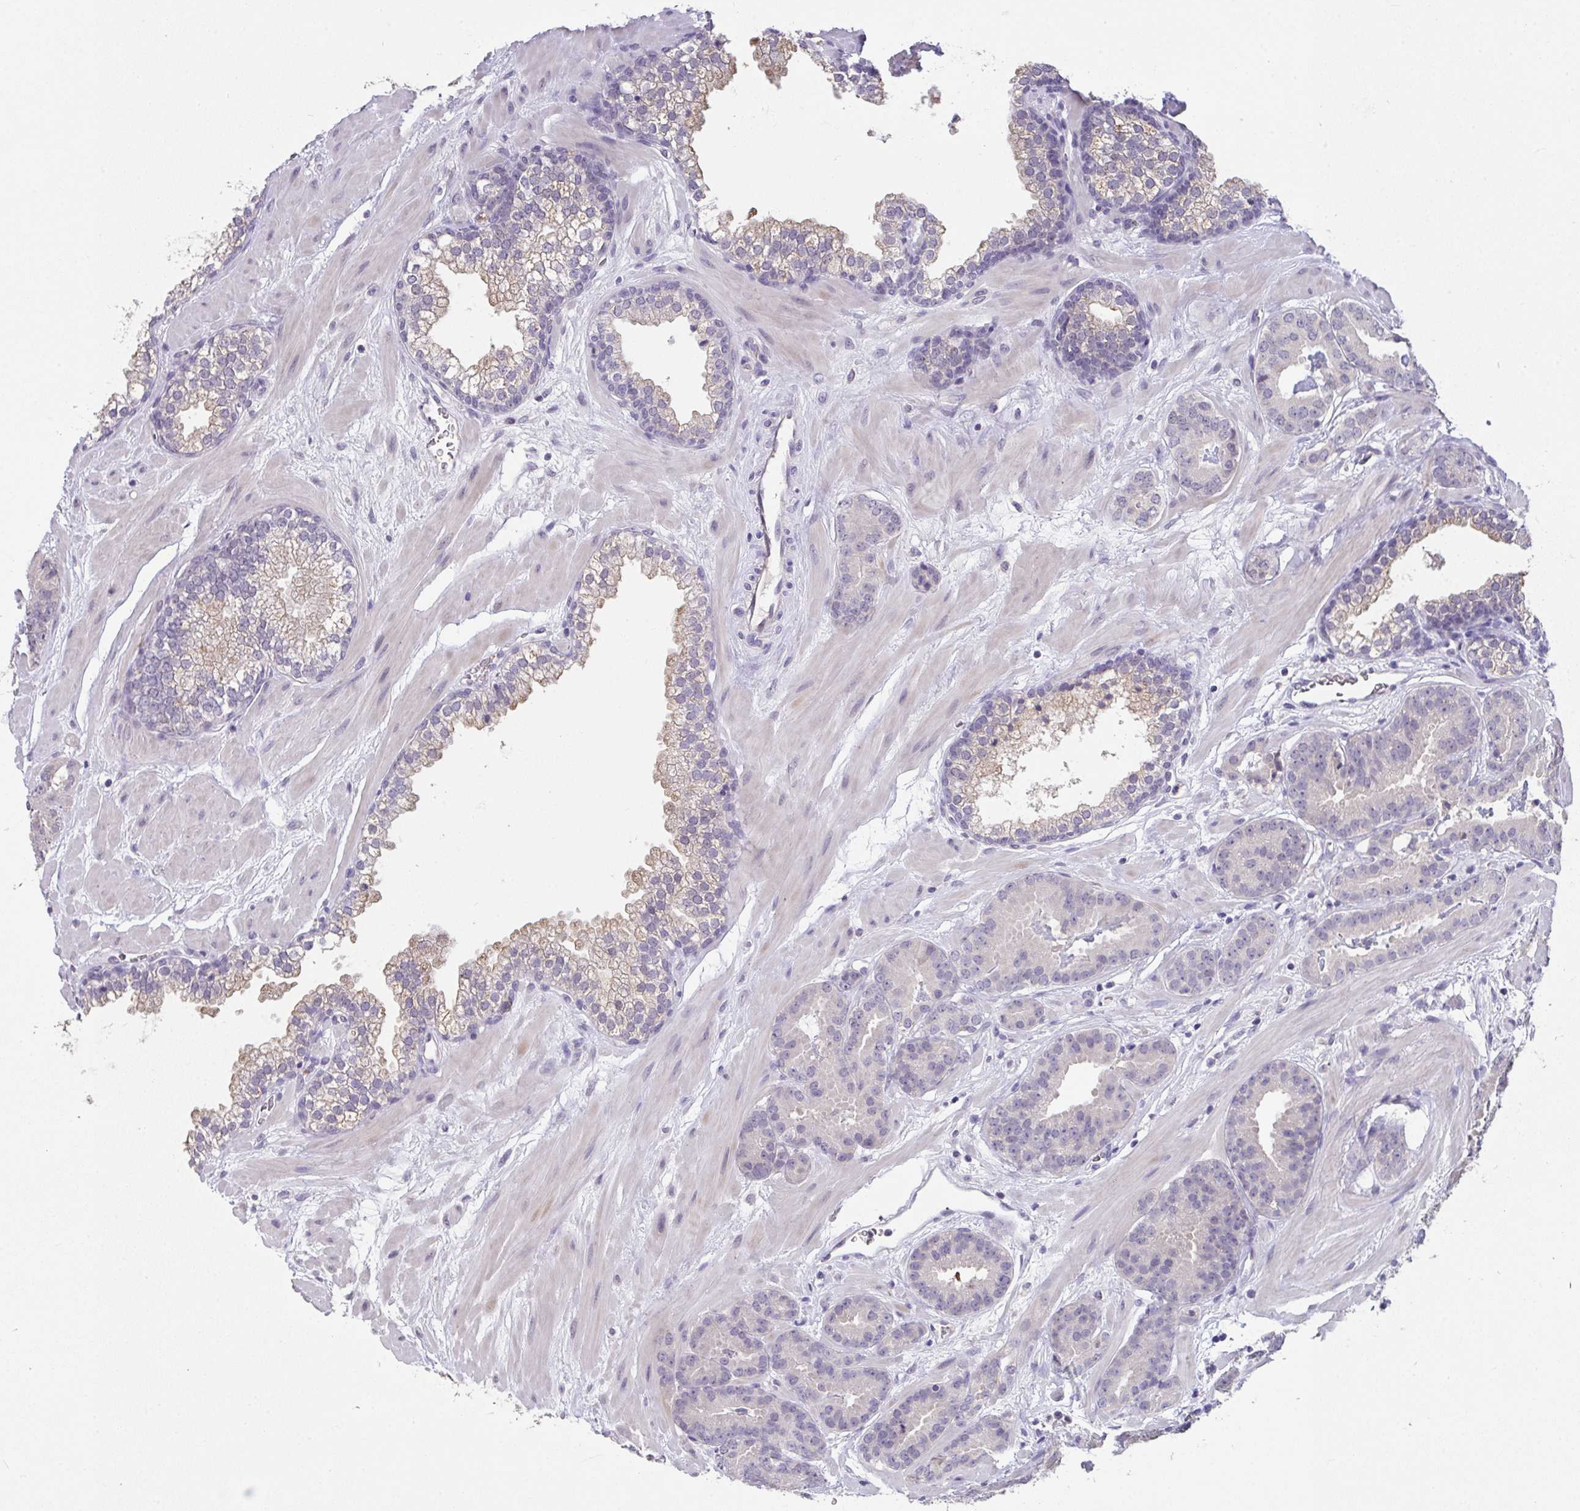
{"staining": {"intensity": "negative", "quantity": "none", "location": "none"}, "tissue": "prostate cancer", "cell_type": "Tumor cells", "image_type": "cancer", "snomed": [{"axis": "morphology", "description": "Adenocarcinoma, Low grade"}, {"axis": "topography", "description": "Prostate"}], "caption": "A photomicrograph of adenocarcinoma (low-grade) (prostate) stained for a protein reveals no brown staining in tumor cells.", "gene": "GLTPD2", "patient": {"sex": "male", "age": 62}}